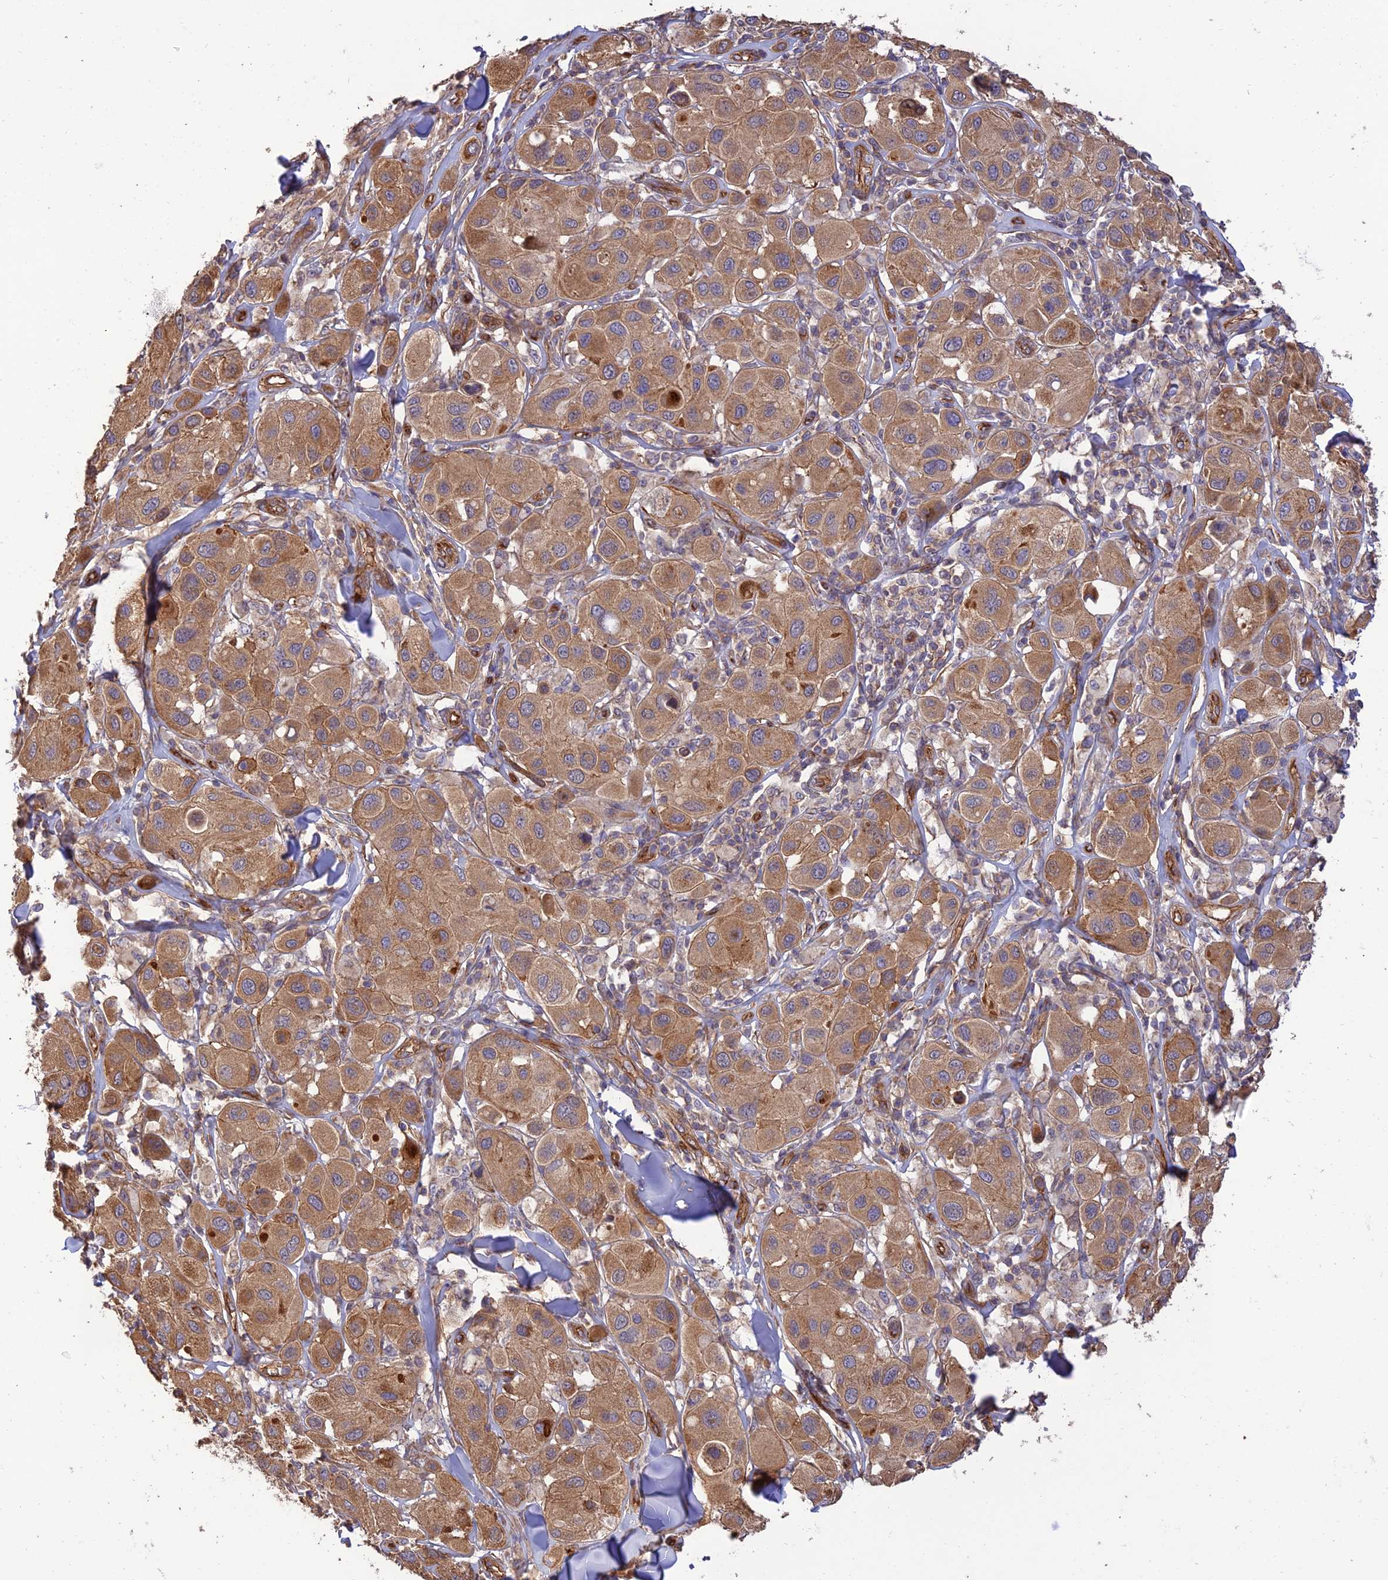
{"staining": {"intensity": "moderate", "quantity": ">75%", "location": "cytoplasmic/membranous"}, "tissue": "melanoma", "cell_type": "Tumor cells", "image_type": "cancer", "snomed": [{"axis": "morphology", "description": "Malignant melanoma, Metastatic site"}, {"axis": "topography", "description": "Skin"}], "caption": "Protein staining of melanoma tissue shows moderate cytoplasmic/membranous expression in about >75% of tumor cells. The protein of interest is stained brown, and the nuclei are stained in blue (DAB (3,3'-diaminobenzidine) IHC with brightfield microscopy, high magnification).", "gene": "HOMER2", "patient": {"sex": "male", "age": 41}}